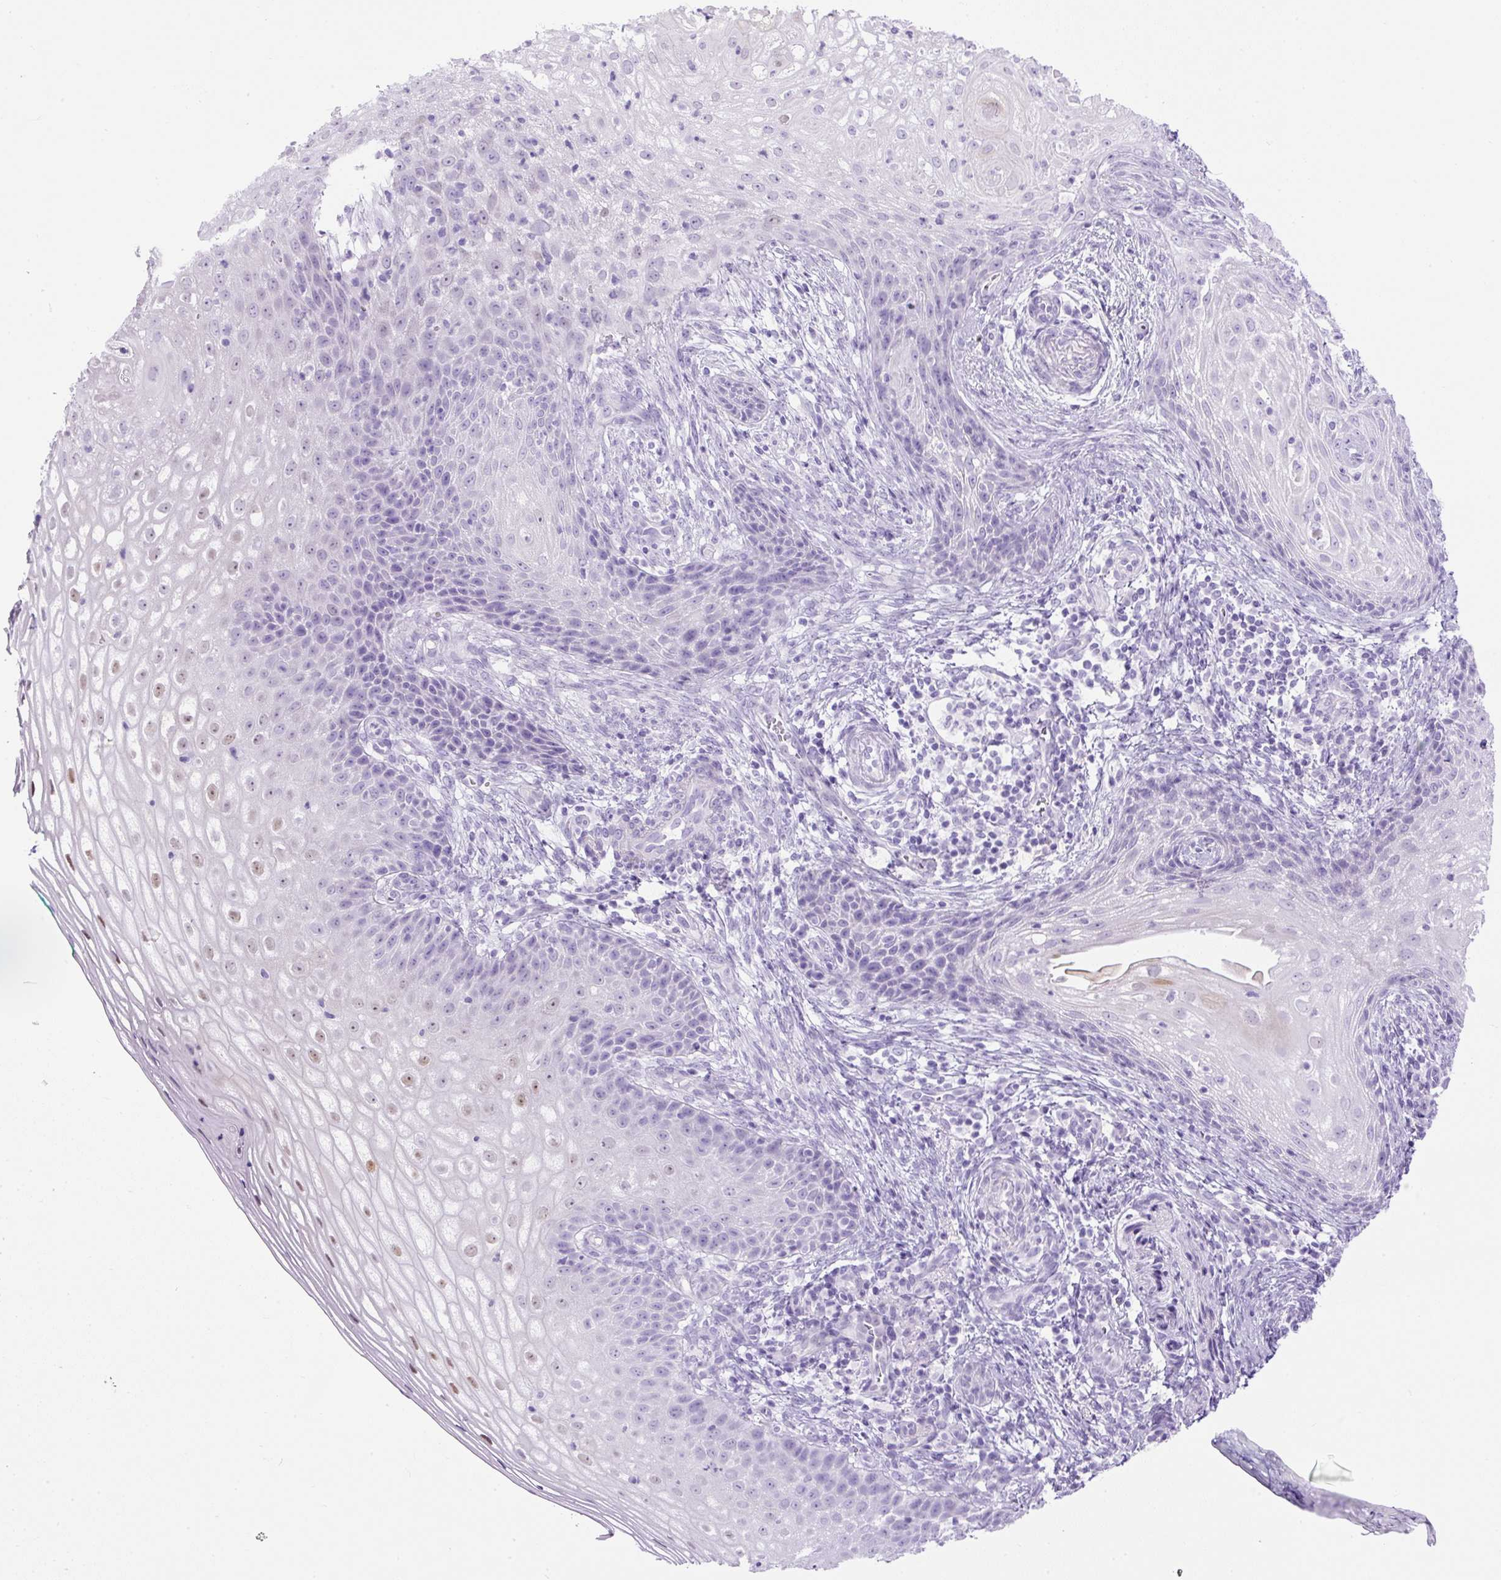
{"staining": {"intensity": "negative", "quantity": "none", "location": "none"}, "tissue": "cervical cancer", "cell_type": "Tumor cells", "image_type": "cancer", "snomed": [{"axis": "morphology", "description": "Squamous cell carcinoma, NOS"}, {"axis": "topography", "description": "Cervix"}], "caption": "Human cervical cancer stained for a protein using immunohistochemistry (IHC) reveals no positivity in tumor cells.", "gene": "UPP1", "patient": {"sex": "female", "age": 30}}